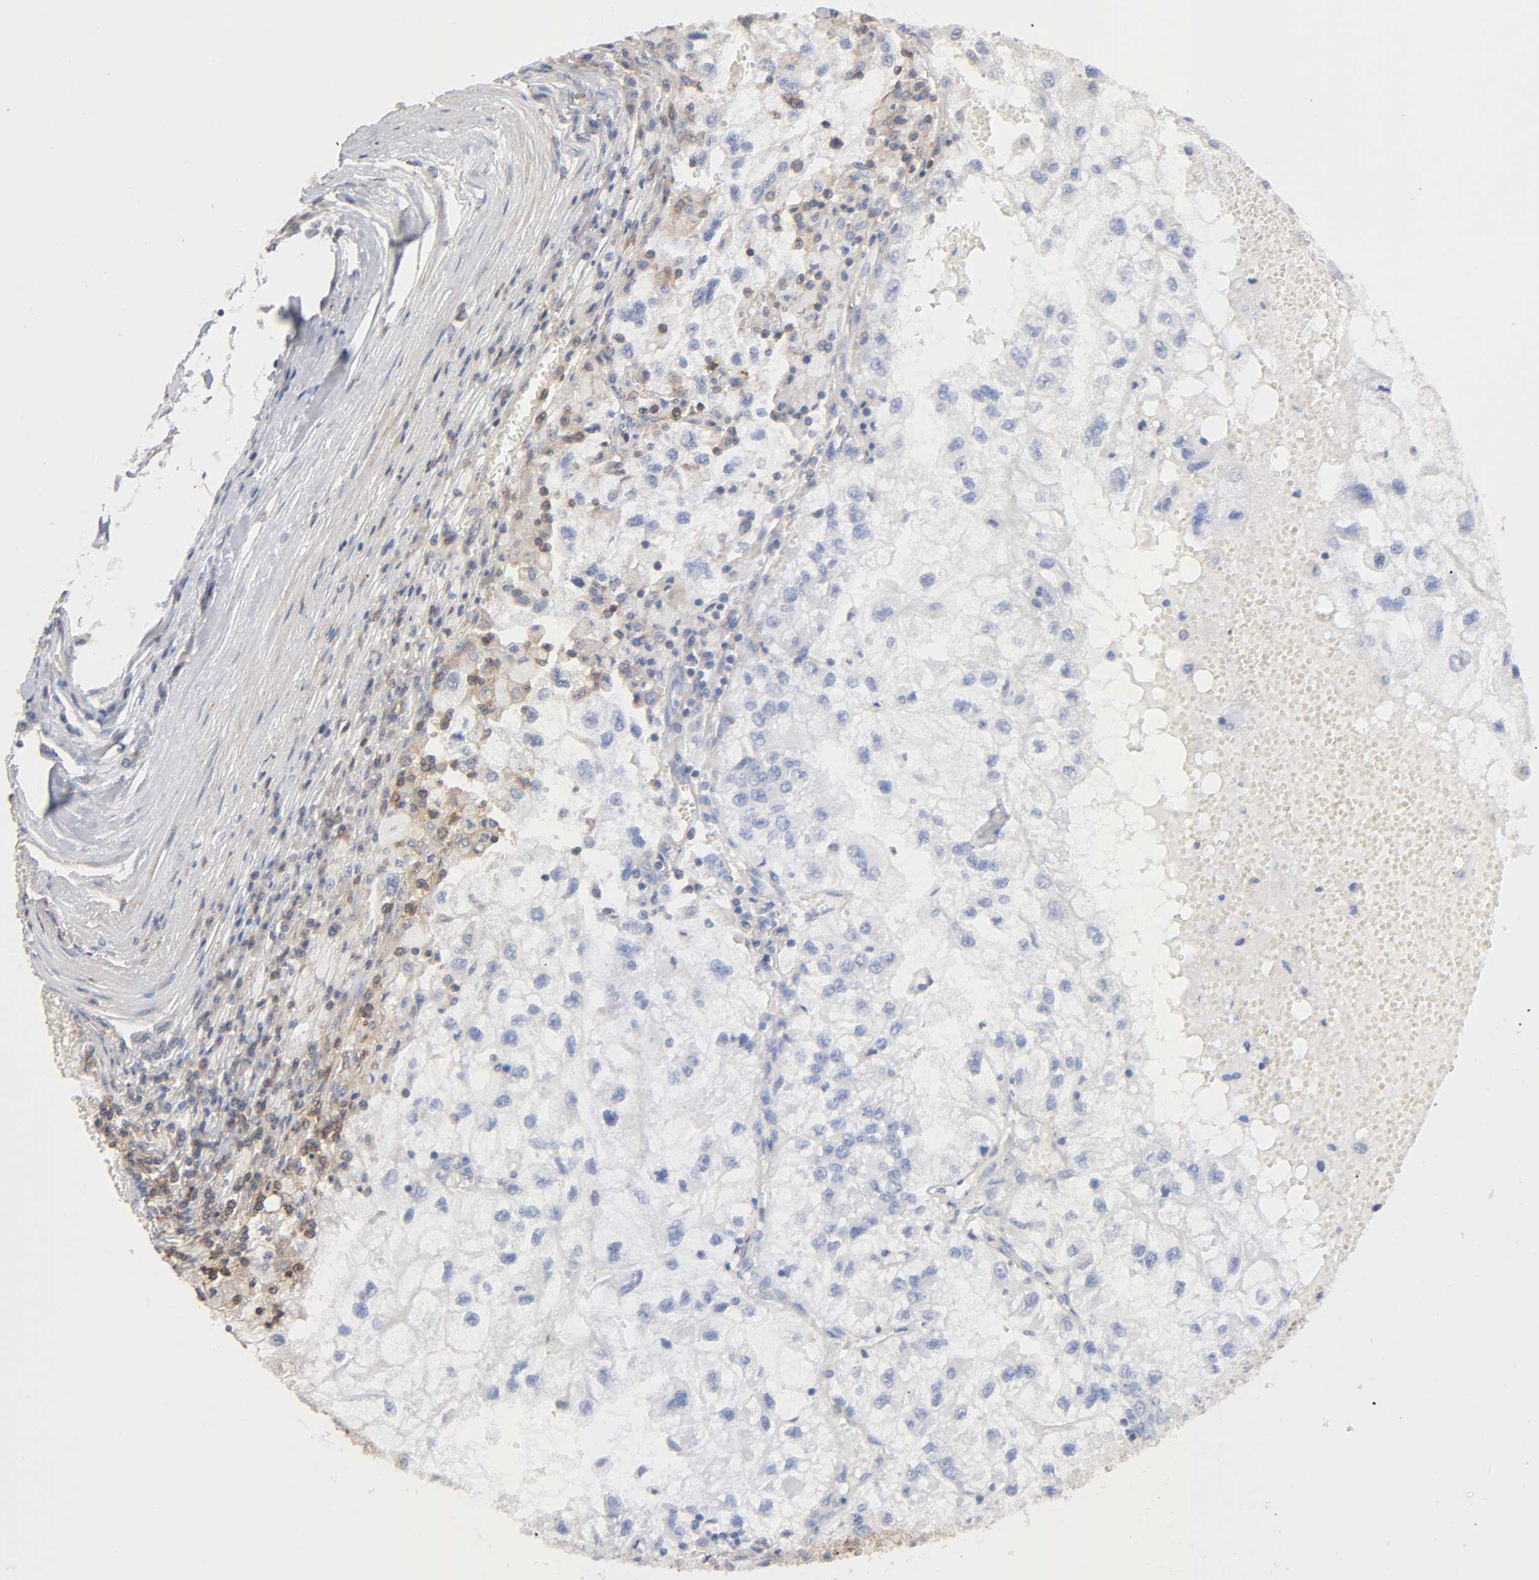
{"staining": {"intensity": "weak", "quantity": "<25%", "location": "cytoplasmic/membranous"}, "tissue": "renal cancer", "cell_type": "Tumor cells", "image_type": "cancer", "snomed": [{"axis": "morphology", "description": "Normal tissue, NOS"}, {"axis": "morphology", "description": "Adenocarcinoma, NOS"}, {"axis": "topography", "description": "Kidney"}], "caption": "This micrograph is of renal cancer (adenocarcinoma) stained with immunohistochemistry (IHC) to label a protein in brown with the nuclei are counter-stained blue. There is no expression in tumor cells.", "gene": "LAMTOR2", "patient": {"sex": "male", "age": 71}}